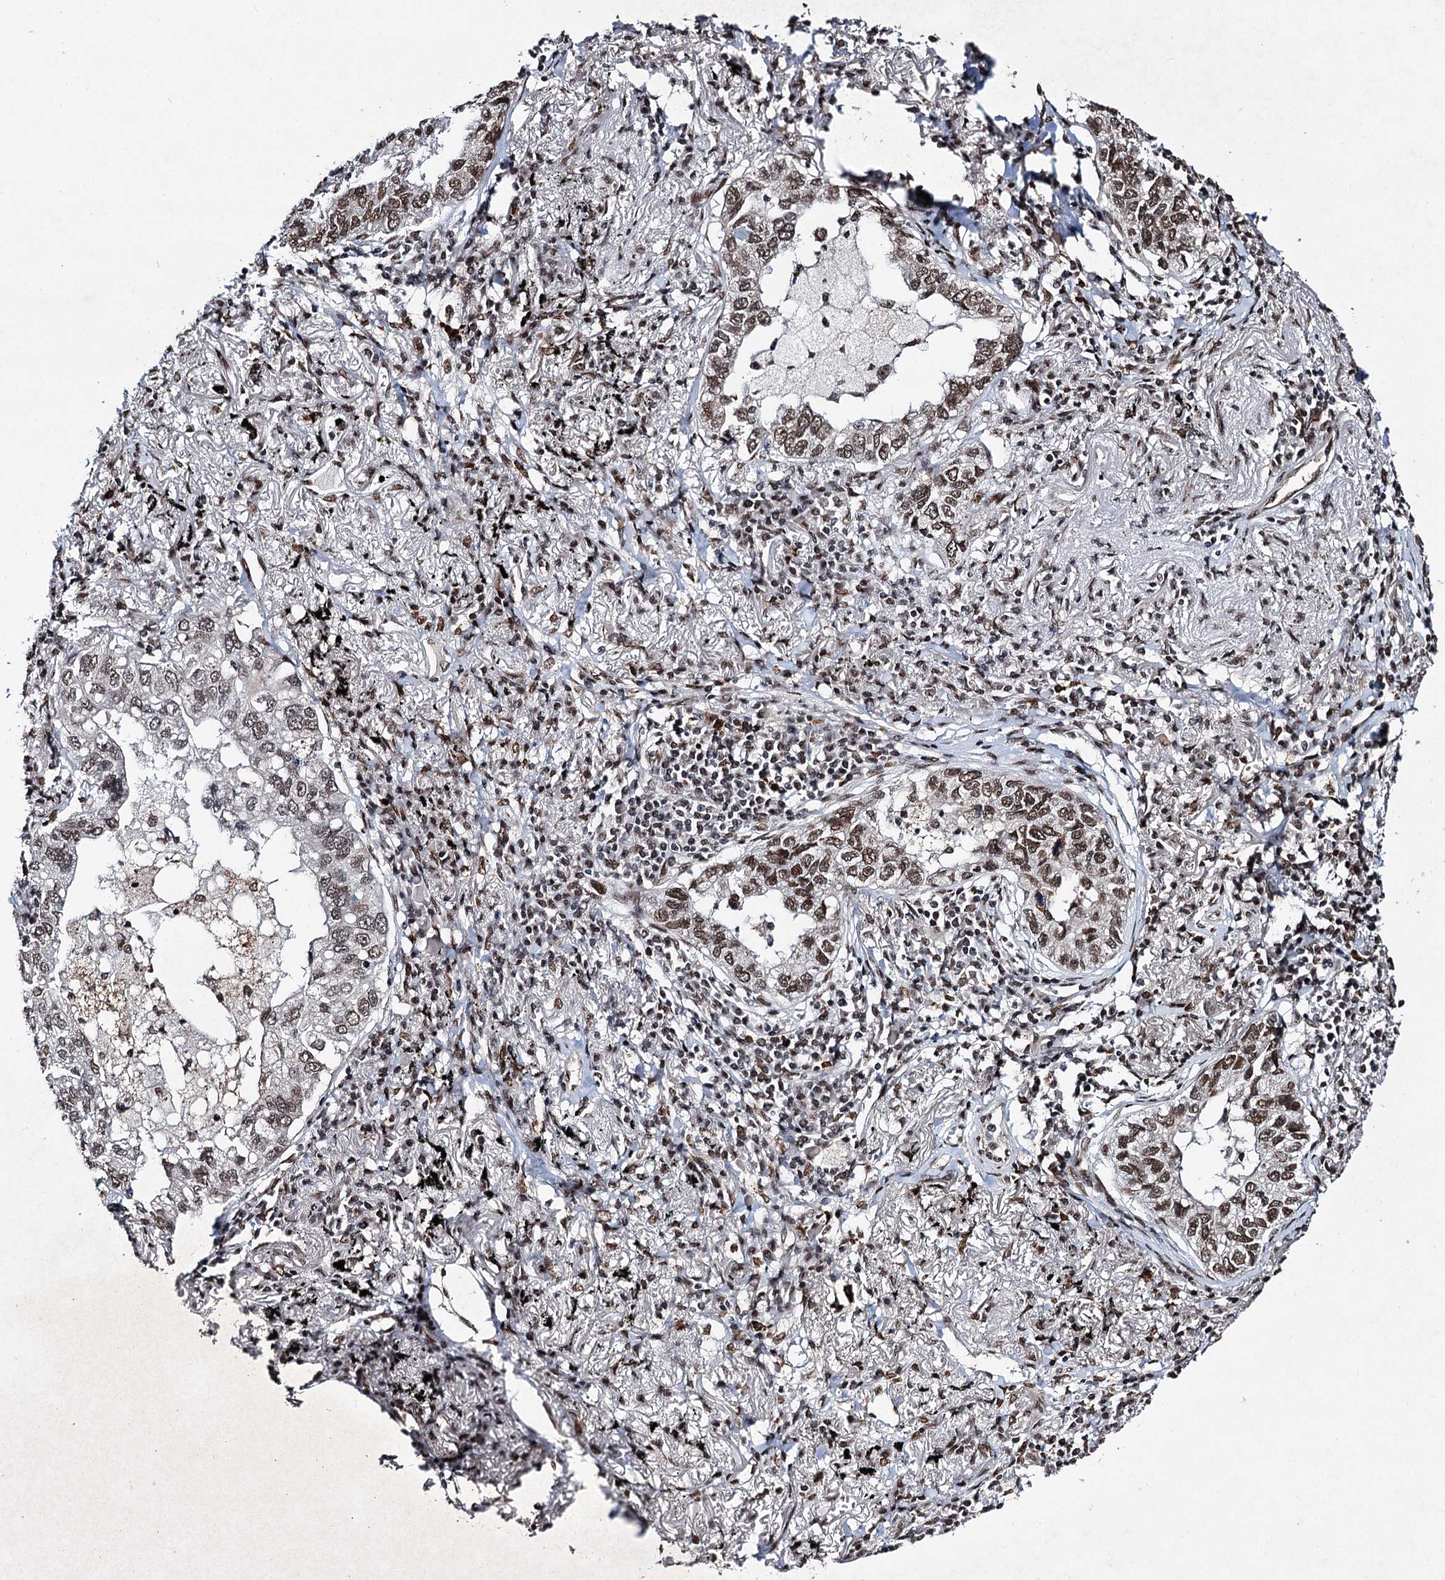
{"staining": {"intensity": "moderate", "quantity": ">75%", "location": "nuclear"}, "tissue": "lung cancer", "cell_type": "Tumor cells", "image_type": "cancer", "snomed": [{"axis": "morphology", "description": "Adenocarcinoma, NOS"}, {"axis": "topography", "description": "Lung"}], "caption": "Immunohistochemical staining of adenocarcinoma (lung) exhibits moderate nuclear protein staining in approximately >75% of tumor cells. The protein of interest is shown in brown color, while the nuclei are stained blue.", "gene": "MATR3", "patient": {"sex": "male", "age": 65}}